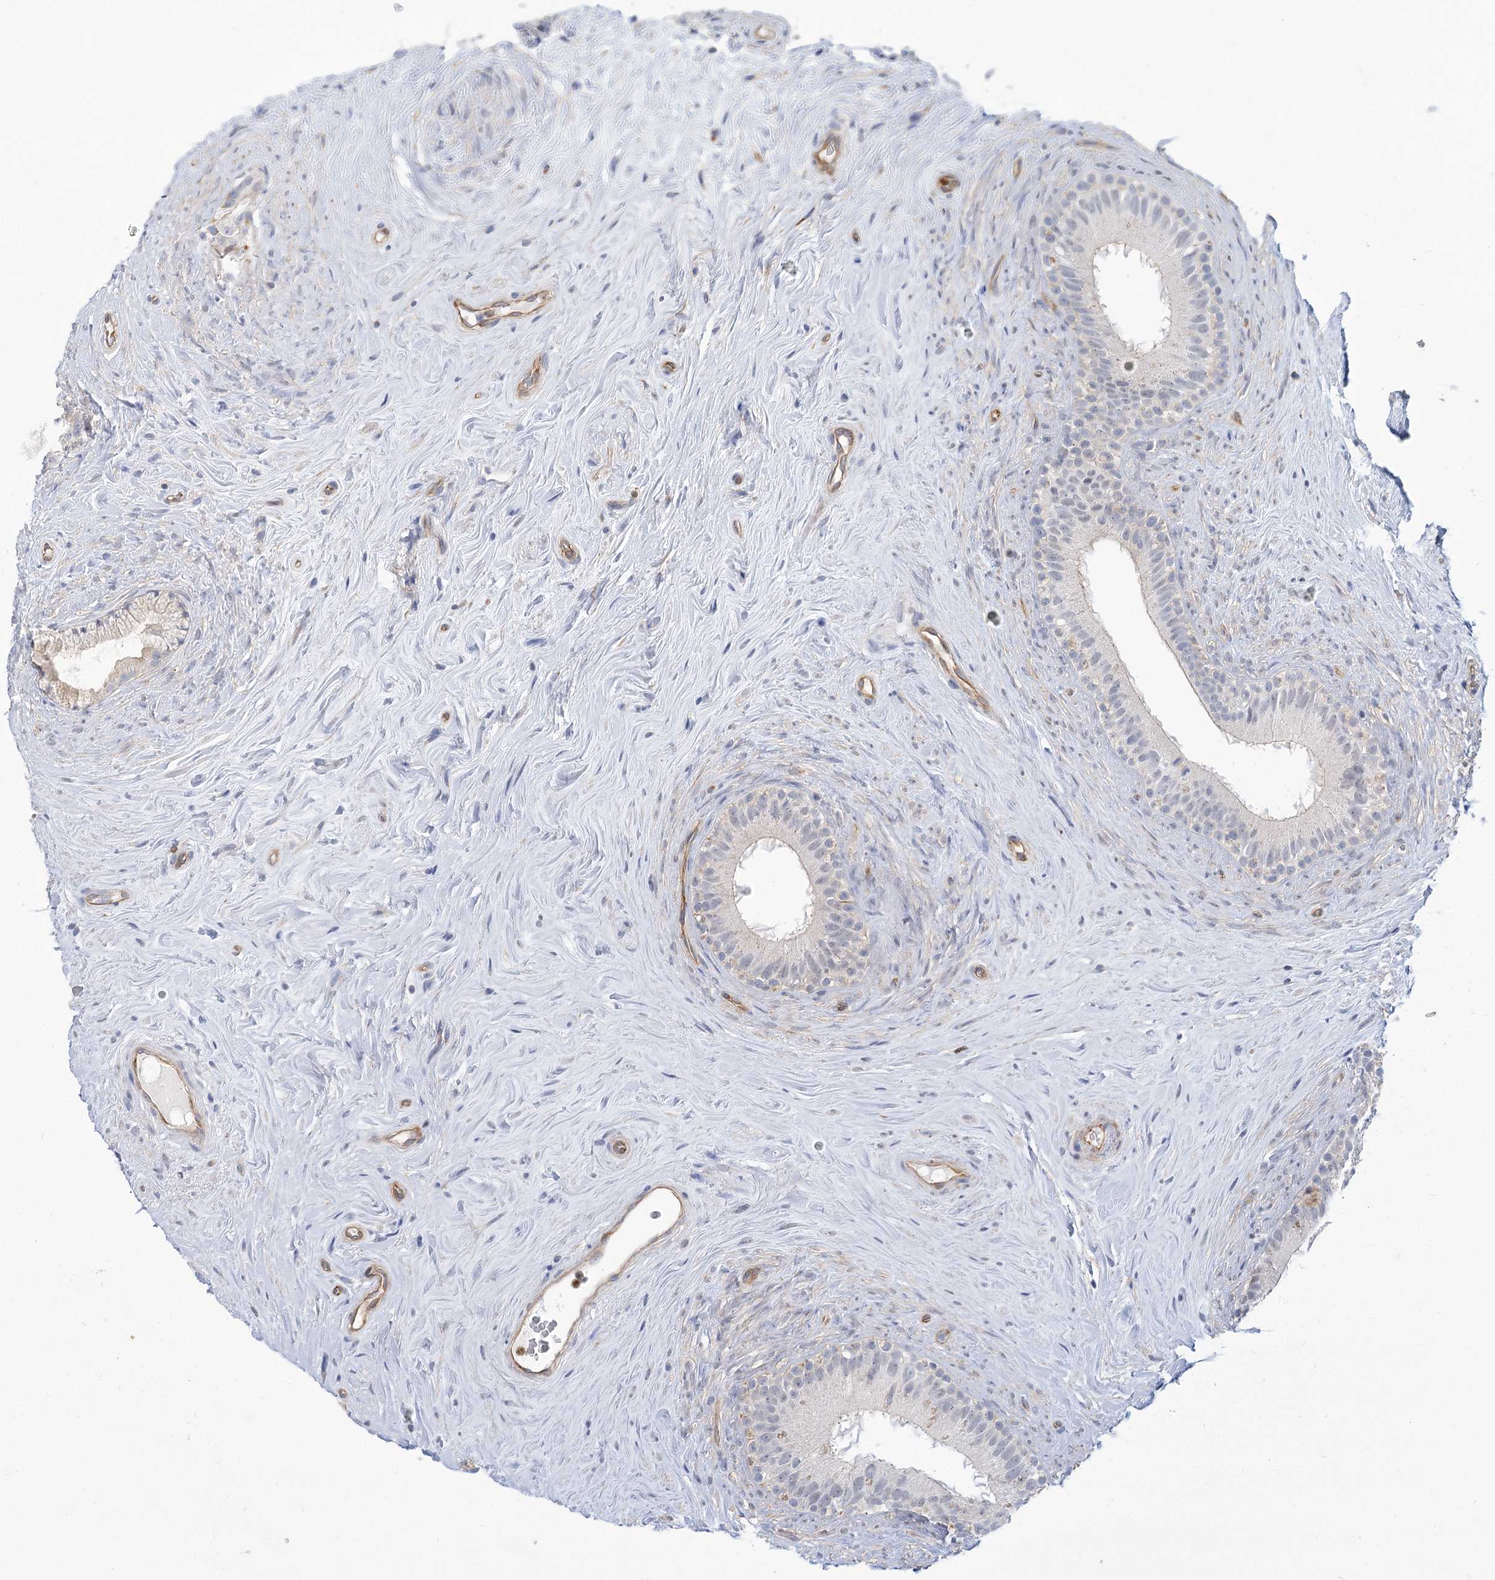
{"staining": {"intensity": "negative", "quantity": "none", "location": "none"}, "tissue": "epididymis", "cell_type": "Glandular cells", "image_type": "normal", "snomed": [{"axis": "morphology", "description": "Normal tissue, NOS"}, {"axis": "topography", "description": "Epididymis"}], "caption": "Micrograph shows no protein staining in glandular cells of benign epididymis. (DAB immunohistochemistry (IHC) visualized using brightfield microscopy, high magnification).", "gene": "THAP6", "patient": {"sex": "male", "age": 84}}